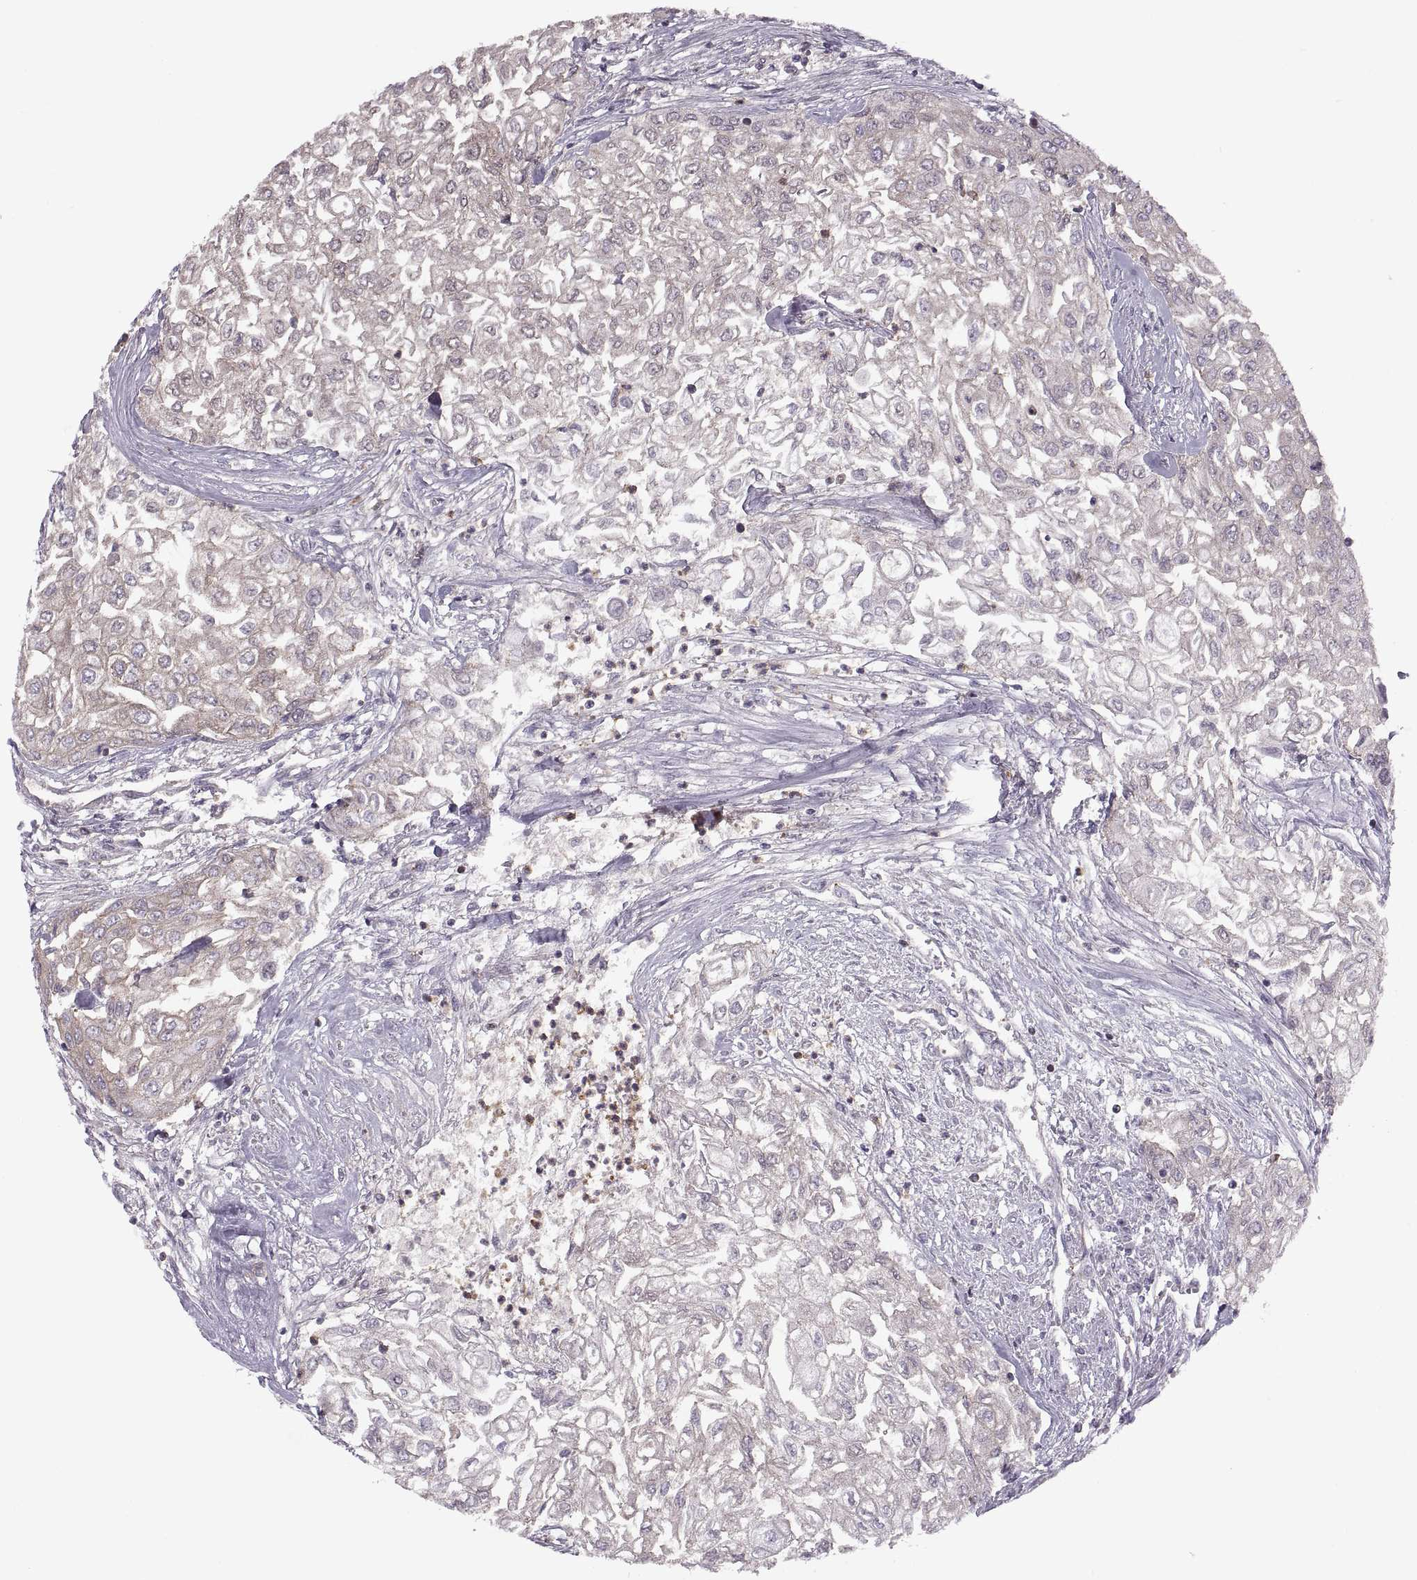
{"staining": {"intensity": "weak", "quantity": "25%-75%", "location": "cytoplasmic/membranous"}, "tissue": "urothelial cancer", "cell_type": "Tumor cells", "image_type": "cancer", "snomed": [{"axis": "morphology", "description": "Urothelial carcinoma, High grade"}, {"axis": "topography", "description": "Urinary bladder"}], "caption": "High-power microscopy captured an IHC image of high-grade urothelial carcinoma, revealing weak cytoplasmic/membranous staining in approximately 25%-75% of tumor cells.", "gene": "SLC2A3", "patient": {"sex": "male", "age": 62}}